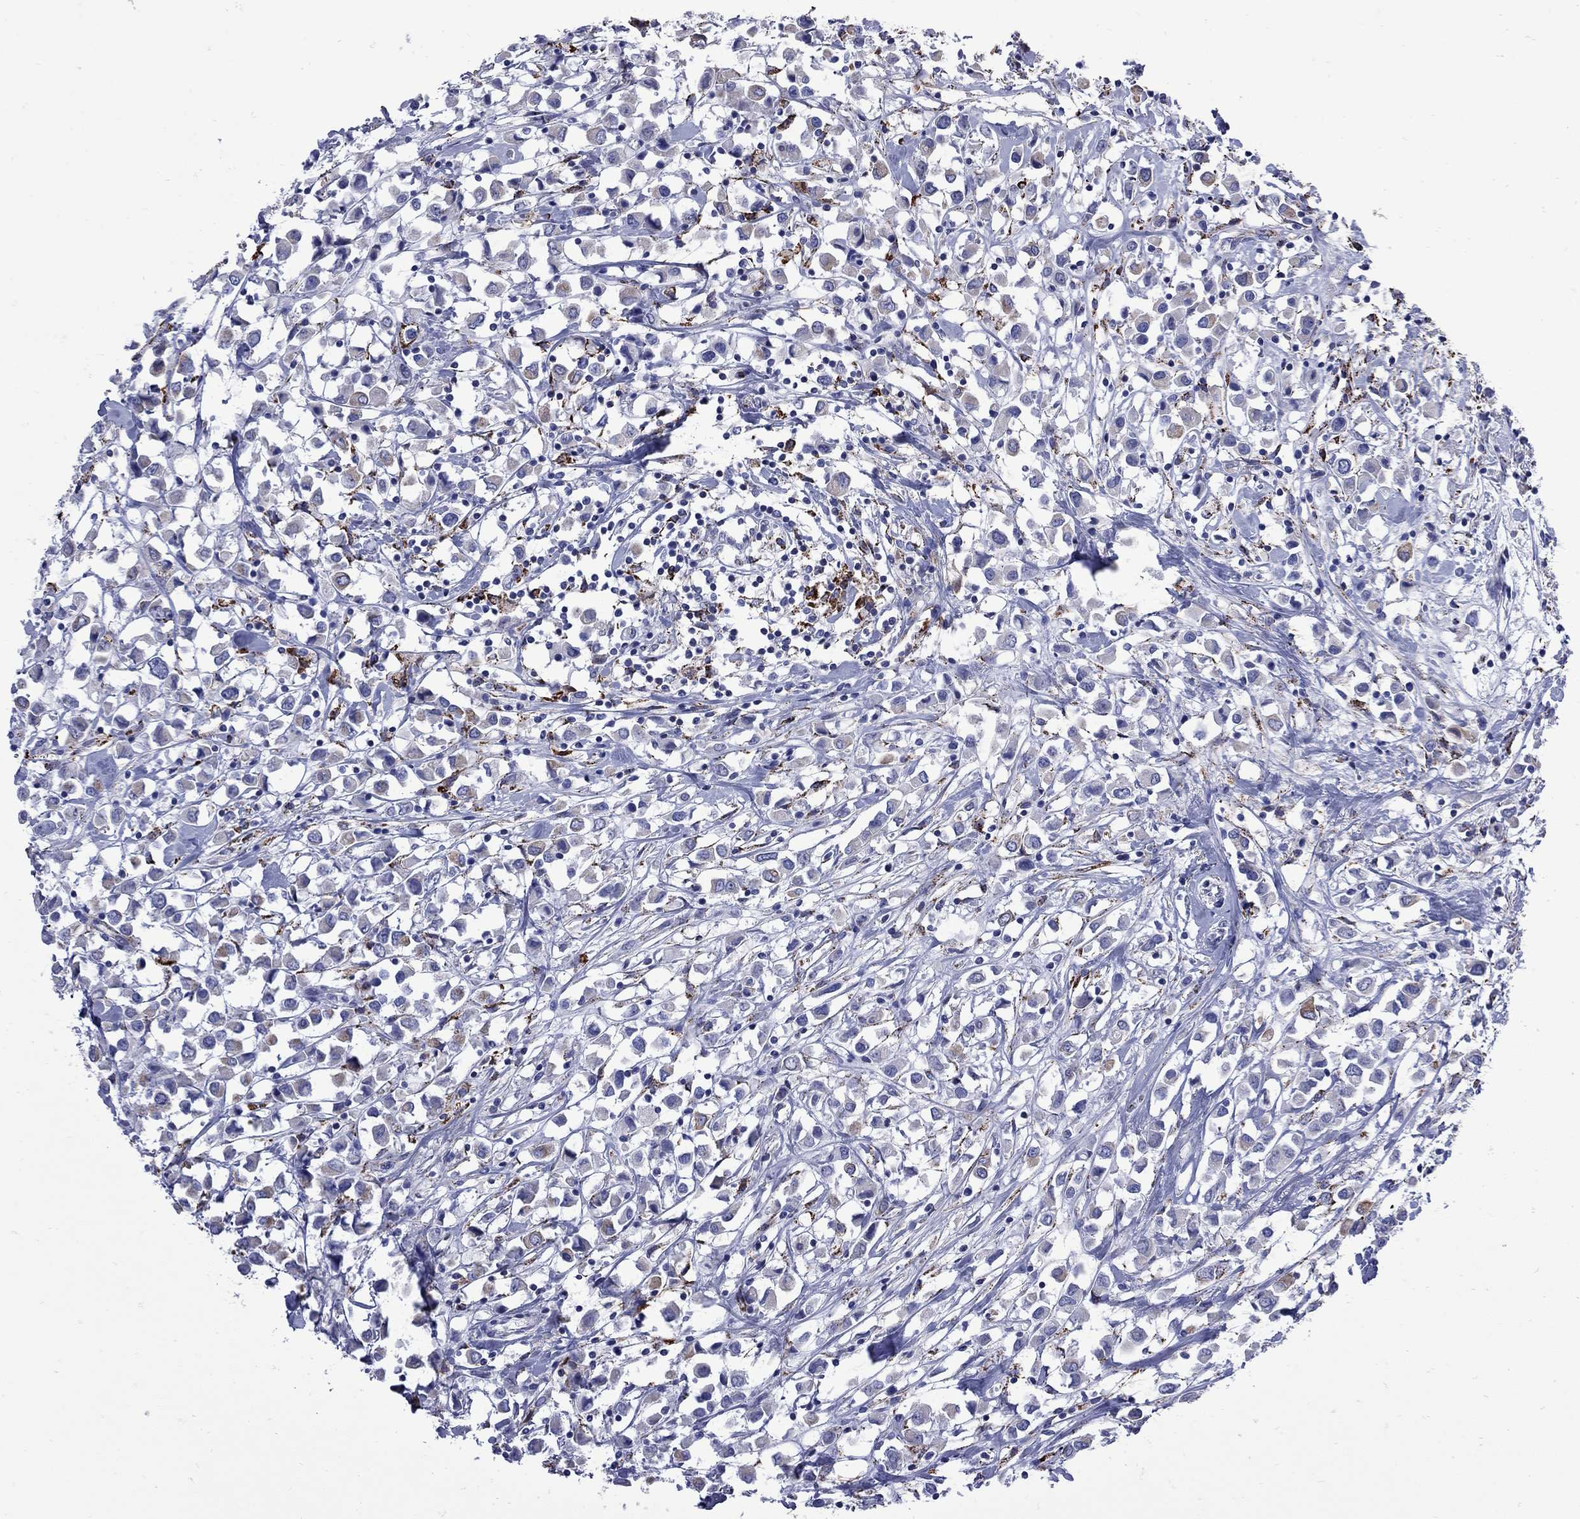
{"staining": {"intensity": "moderate", "quantity": "25%-75%", "location": "cytoplasmic/membranous"}, "tissue": "breast cancer", "cell_type": "Tumor cells", "image_type": "cancer", "snomed": [{"axis": "morphology", "description": "Duct carcinoma"}, {"axis": "topography", "description": "Breast"}], "caption": "Breast cancer (invasive ductal carcinoma) stained with DAB immunohistochemistry (IHC) displays medium levels of moderate cytoplasmic/membranous expression in about 25%-75% of tumor cells. Using DAB (3,3'-diaminobenzidine) (brown) and hematoxylin (blue) stains, captured at high magnification using brightfield microscopy.", "gene": "SESTD1", "patient": {"sex": "female", "age": 61}}